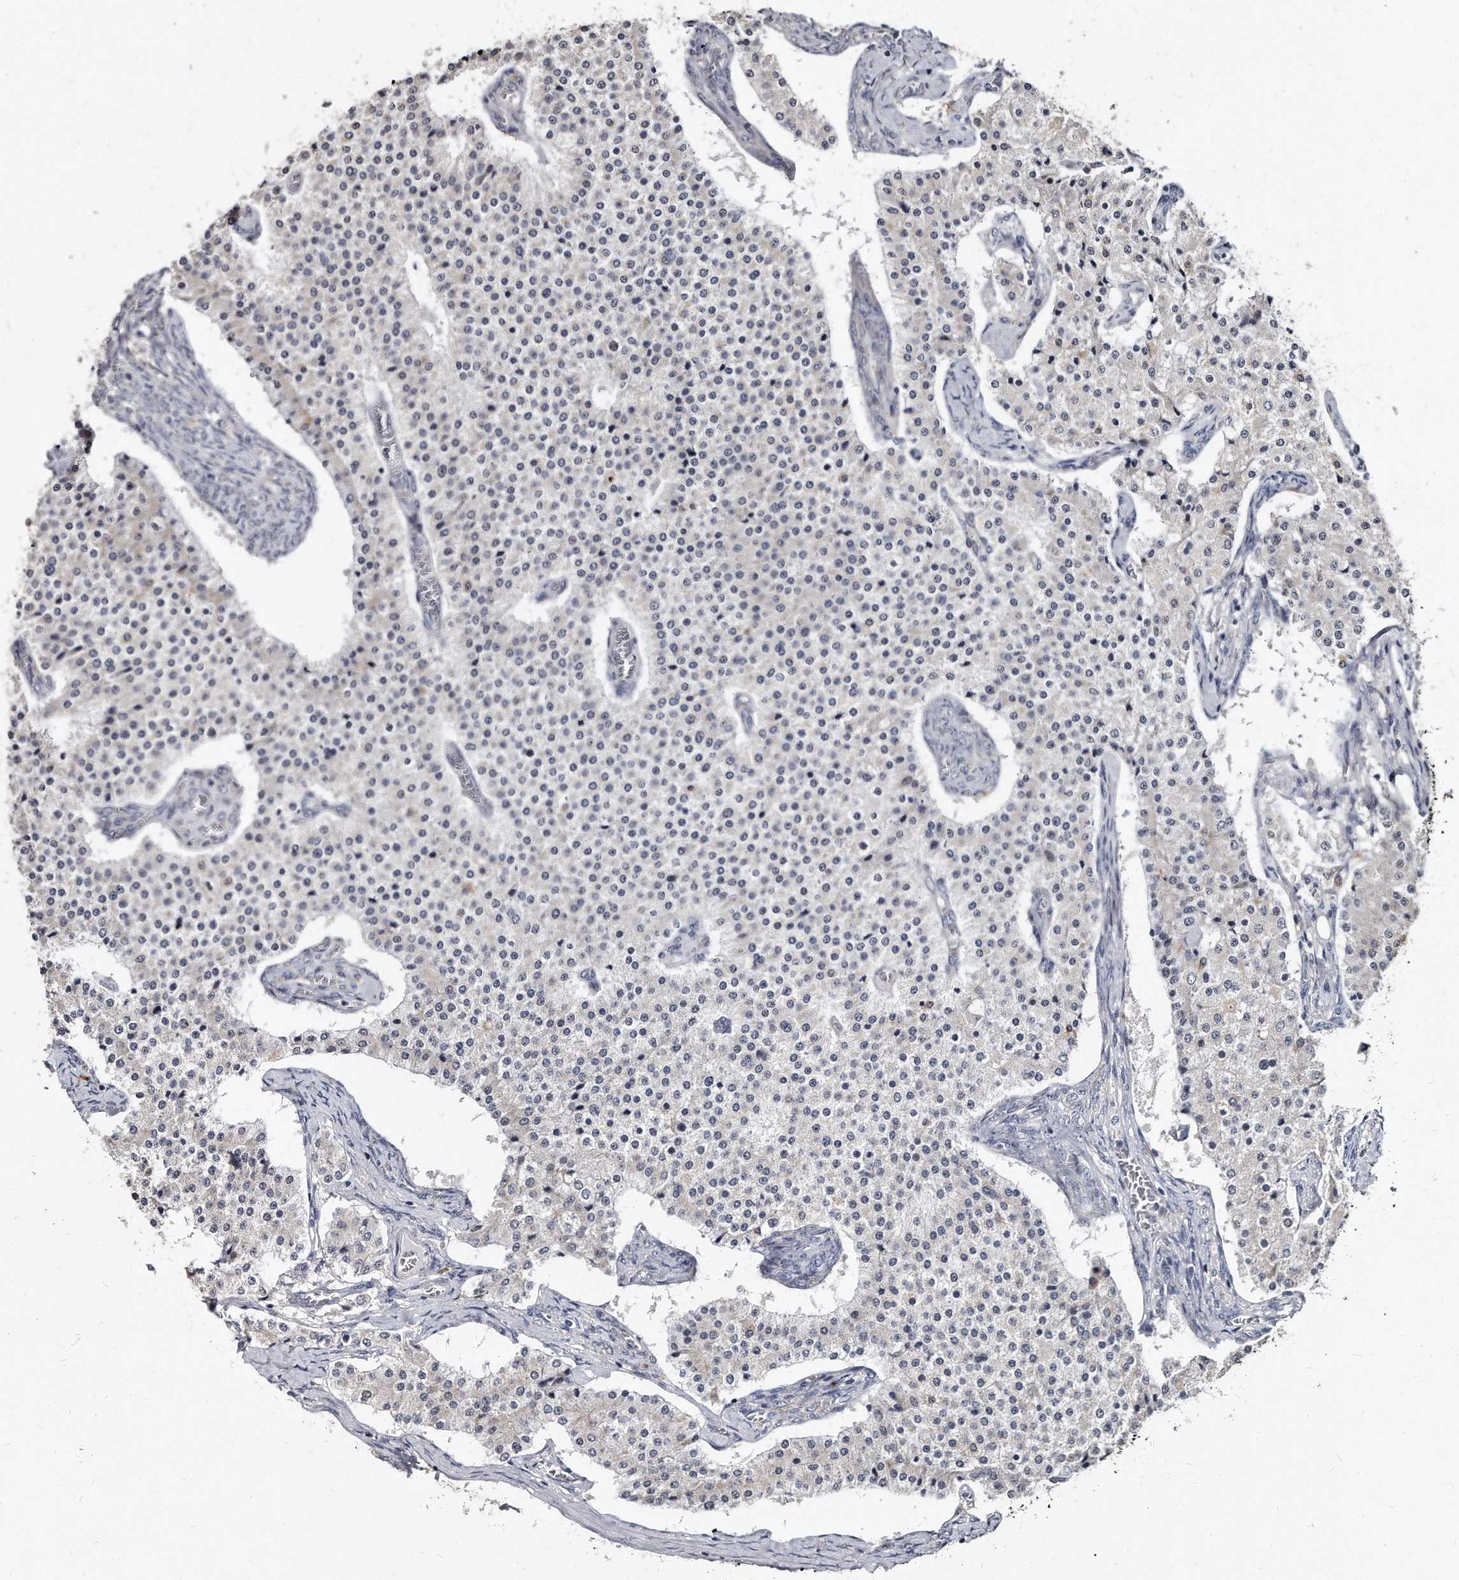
{"staining": {"intensity": "negative", "quantity": "none", "location": "none"}, "tissue": "carcinoid", "cell_type": "Tumor cells", "image_type": "cancer", "snomed": [{"axis": "morphology", "description": "Carcinoid, malignant, NOS"}, {"axis": "topography", "description": "Colon"}], "caption": "Immunohistochemistry (IHC) photomicrograph of neoplastic tissue: human carcinoid stained with DAB (3,3'-diaminobenzidine) displays no significant protein staining in tumor cells. (DAB (3,3'-diaminobenzidine) immunohistochemistry, high magnification).", "gene": "KLHDC3", "patient": {"sex": "female", "age": 52}}